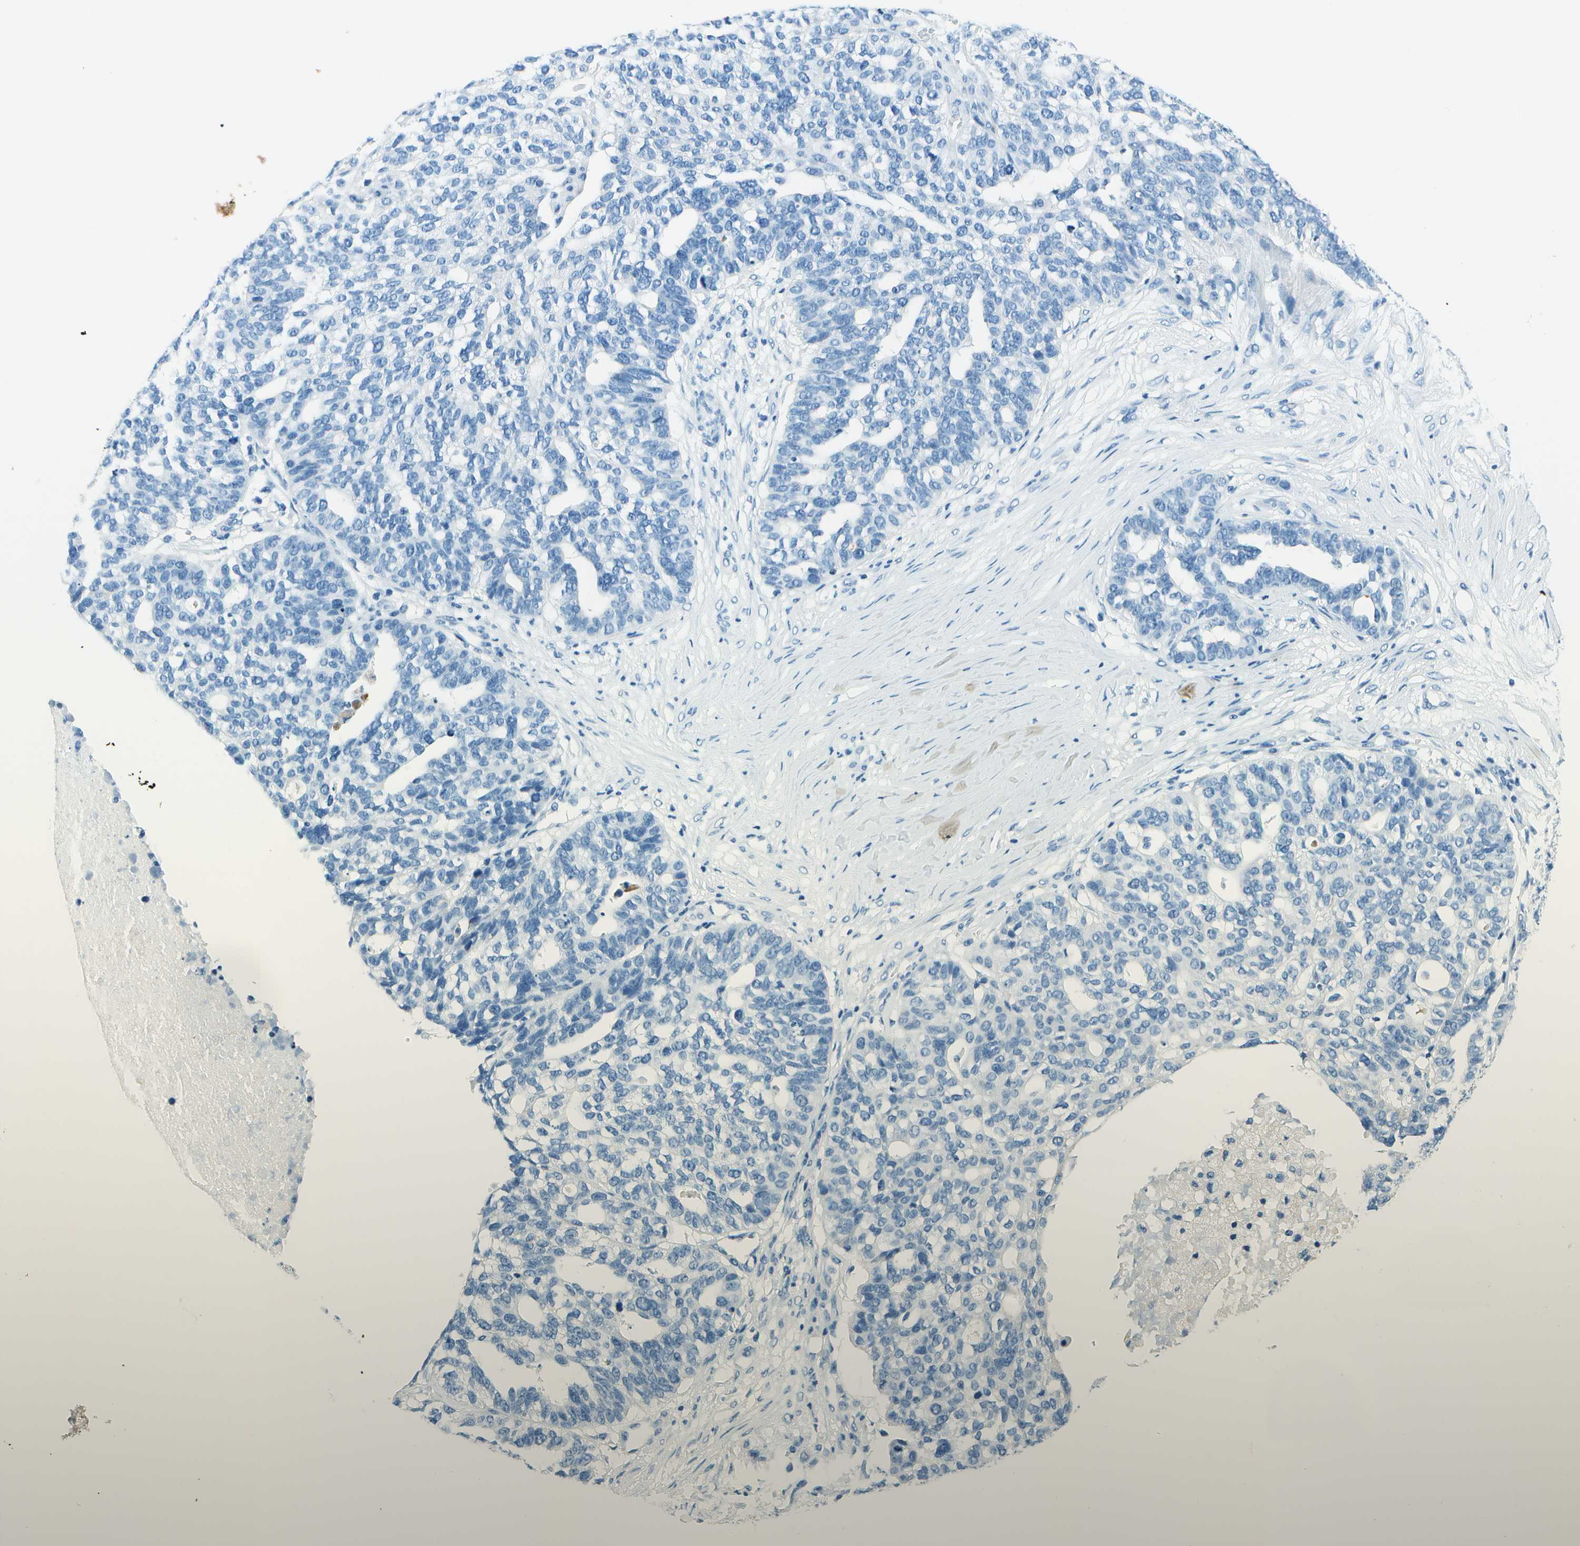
{"staining": {"intensity": "negative", "quantity": "none", "location": "none"}, "tissue": "ovarian cancer", "cell_type": "Tumor cells", "image_type": "cancer", "snomed": [{"axis": "morphology", "description": "Cystadenocarcinoma, serous, NOS"}, {"axis": "topography", "description": "Ovary"}], "caption": "High power microscopy micrograph of an immunohistochemistry (IHC) micrograph of ovarian cancer (serous cystadenocarcinoma), revealing no significant positivity in tumor cells.", "gene": "SLC16A10", "patient": {"sex": "female", "age": 59}}